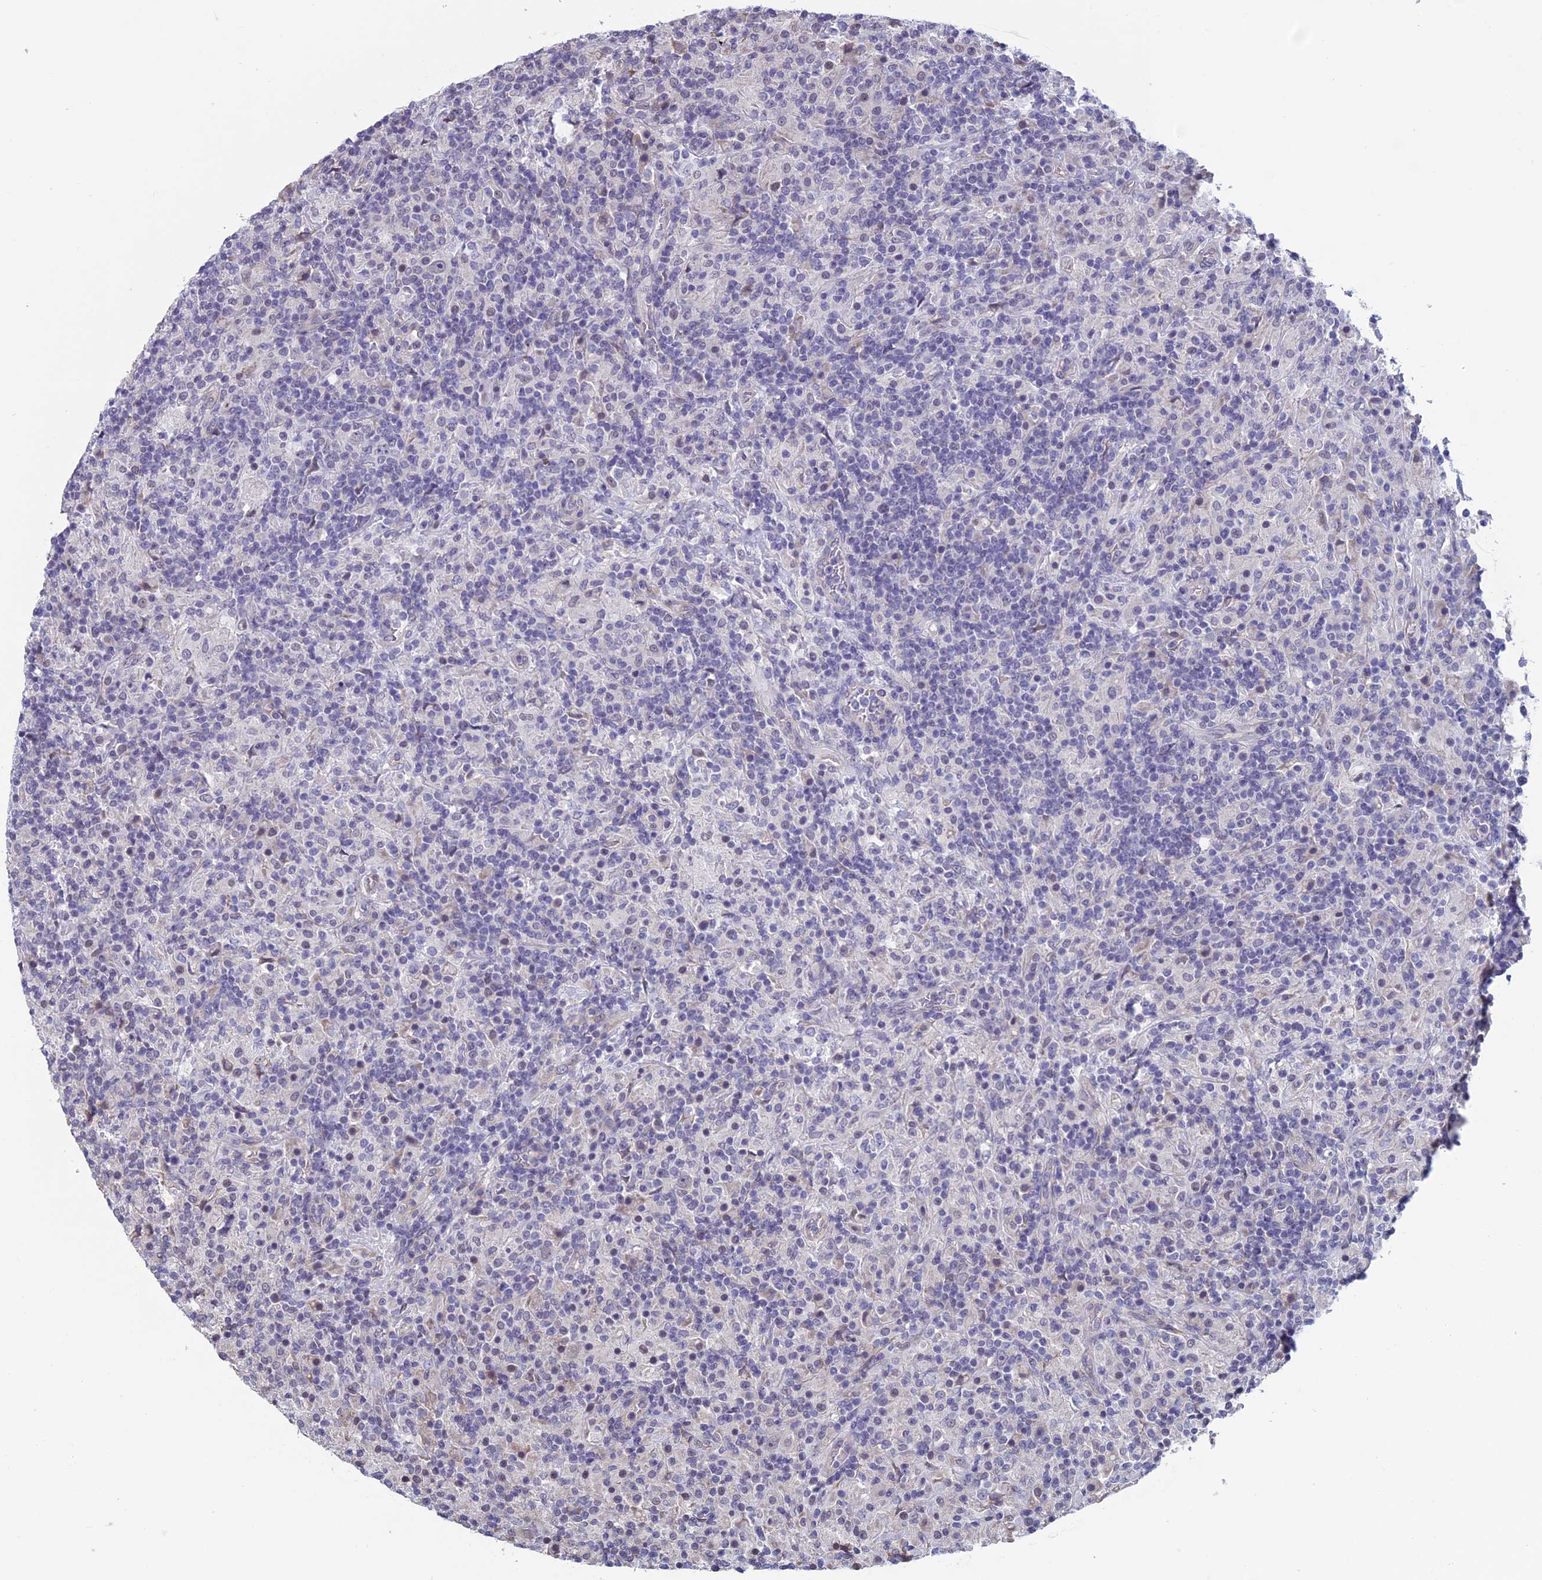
{"staining": {"intensity": "negative", "quantity": "none", "location": "none"}, "tissue": "lymphoma", "cell_type": "Tumor cells", "image_type": "cancer", "snomed": [{"axis": "morphology", "description": "Hodgkin's disease, NOS"}, {"axis": "topography", "description": "Lymph node"}], "caption": "The photomicrograph displays no significant expression in tumor cells of Hodgkin's disease.", "gene": "SLC1A6", "patient": {"sex": "male", "age": 70}}